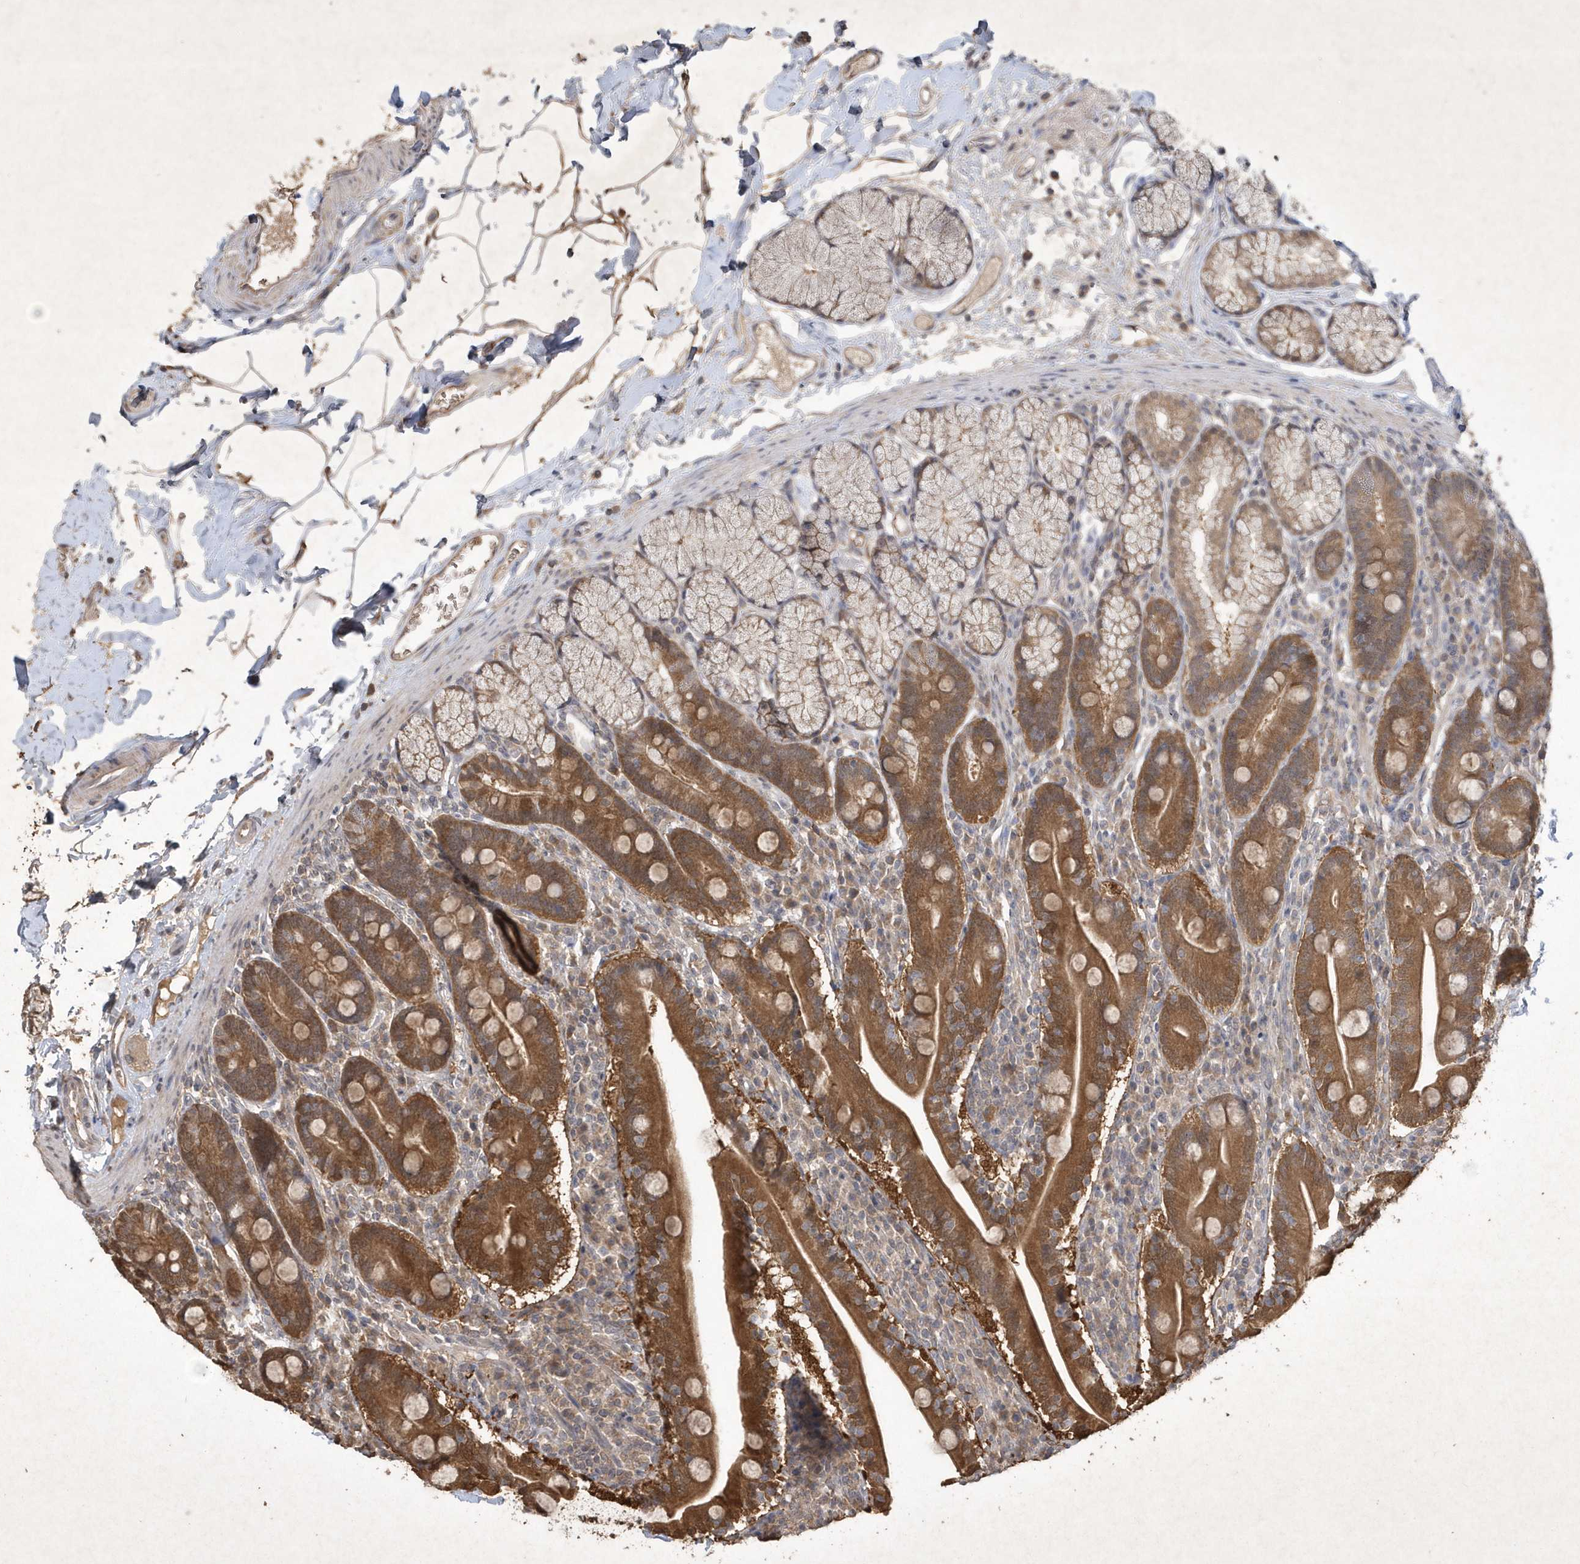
{"staining": {"intensity": "moderate", "quantity": ">75%", "location": "cytoplasmic/membranous"}, "tissue": "duodenum", "cell_type": "Glandular cells", "image_type": "normal", "snomed": [{"axis": "morphology", "description": "Normal tissue, NOS"}, {"axis": "topography", "description": "Duodenum"}], "caption": "A medium amount of moderate cytoplasmic/membranous positivity is identified in approximately >75% of glandular cells in unremarkable duodenum. (Brightfield microscopy of DAB IHC at high magnification).", "gene": "AKR7A2", "patient": {"sex": "male", "age": 35}}